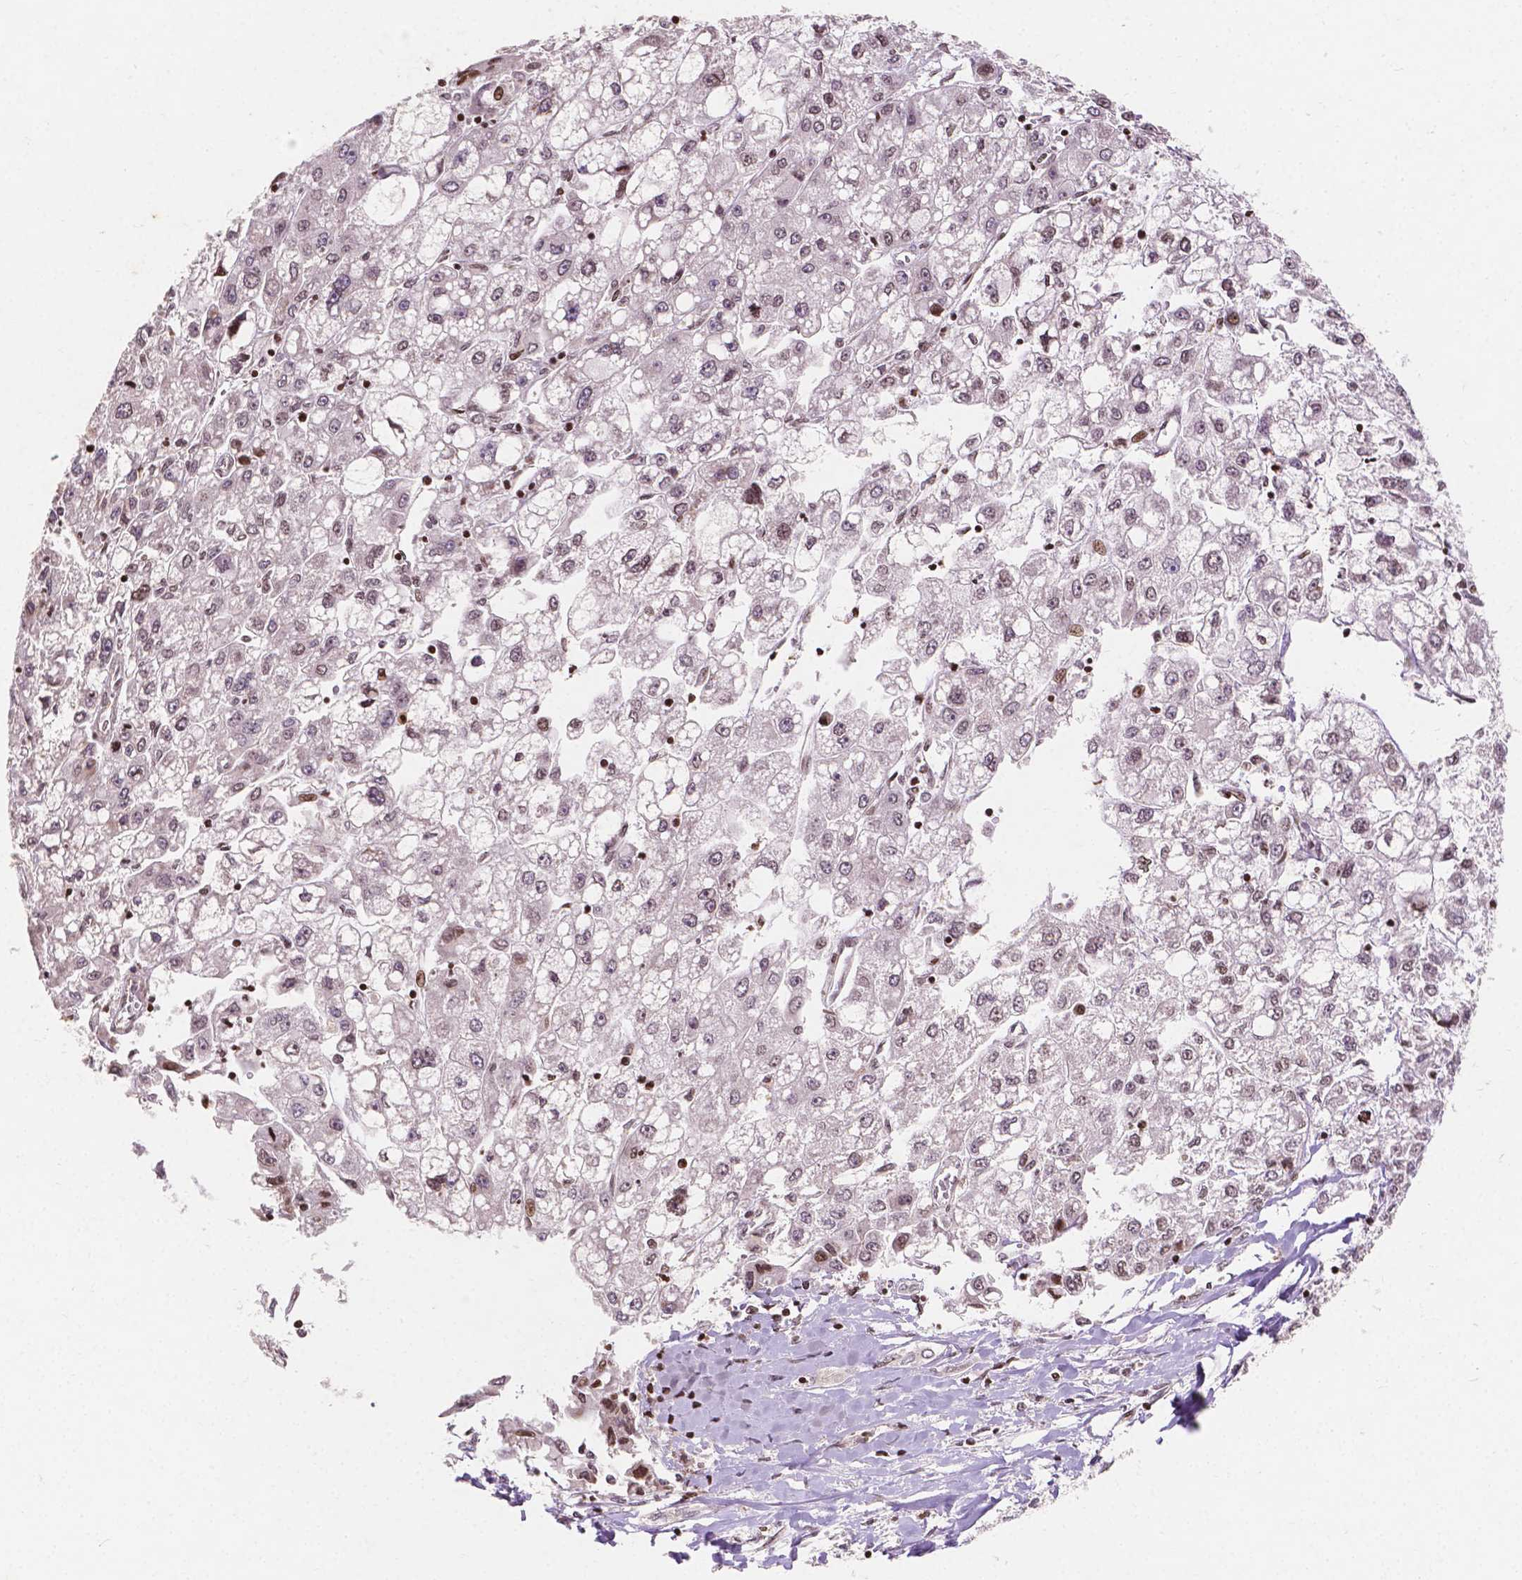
{"staining": {"intensity": "moderate", "quantity": ">75%", "location": "nuclear"}, "tissue": "liver cancer", "cell_type": "Tumor cells", "image_type": "cancer", "snomed": [{"axis": "morphology", "description": "Carcinoma, Hepatocellular, NOS"}, {"axis": "topography", "description": "Liver"}], "caption": "Moderate nuclear protein positivity is appreciated in approximately >75% of tumor cells in liver cancer (hepatocellular carcinoma).", "gene": "PTPN18", "patient": {"sex": "male", "age": 40}}